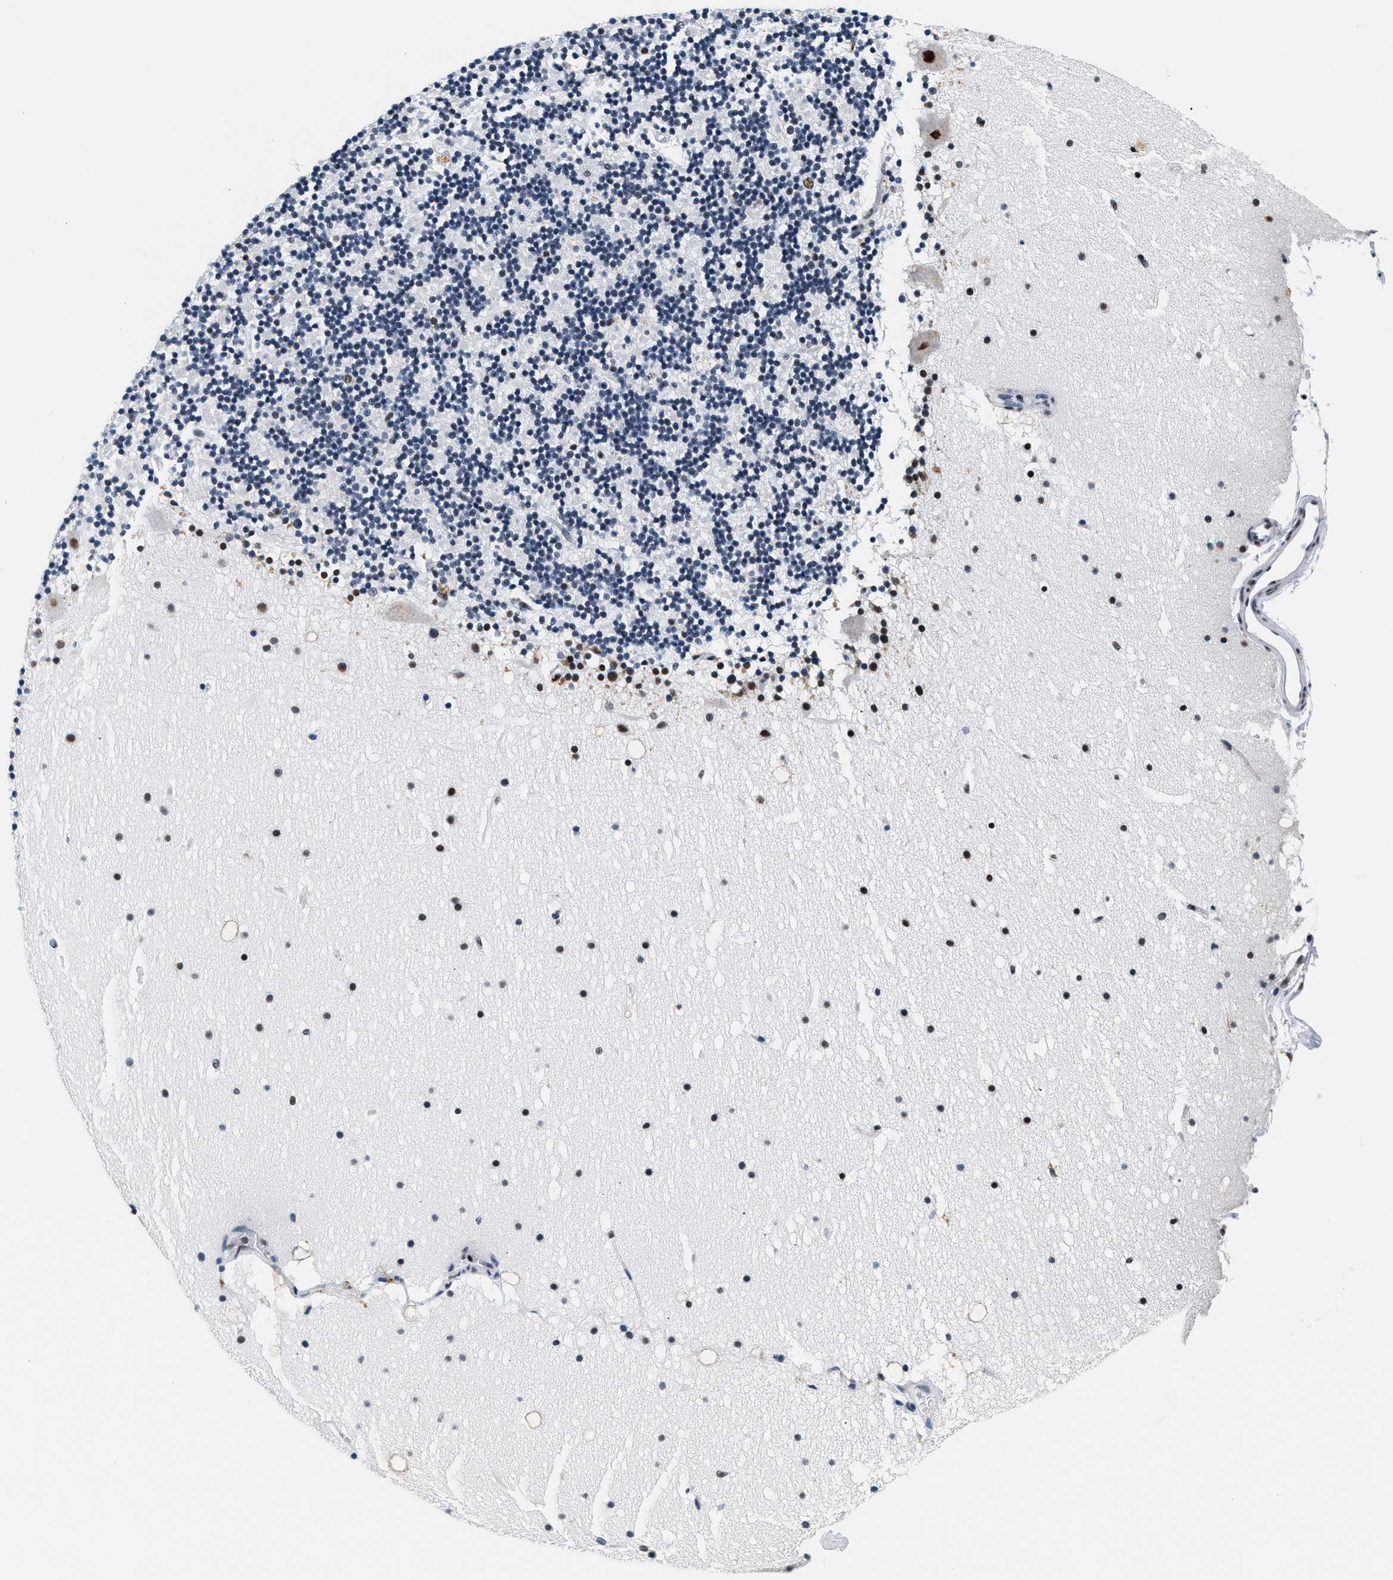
{"staining": {"intensity": "moderate", "quantity": "<25%", "location": "nuclear"}, "tissue": "cerebellum", "cell_type": "Cells in granular layer", "image_type": "normal", "snomed": [{"axis": "morphology", "description": "Normal tissue, NOS"}, {"axis": "topography", "description": "Cerebellum"}], "caption": "Human cerebellum stained with a brown dye displays moderate nuclear positive expression in approximately <25% of cells in granular layer.", "gene": "RAD50", "patient": {"sex": "male", "age": 57}}